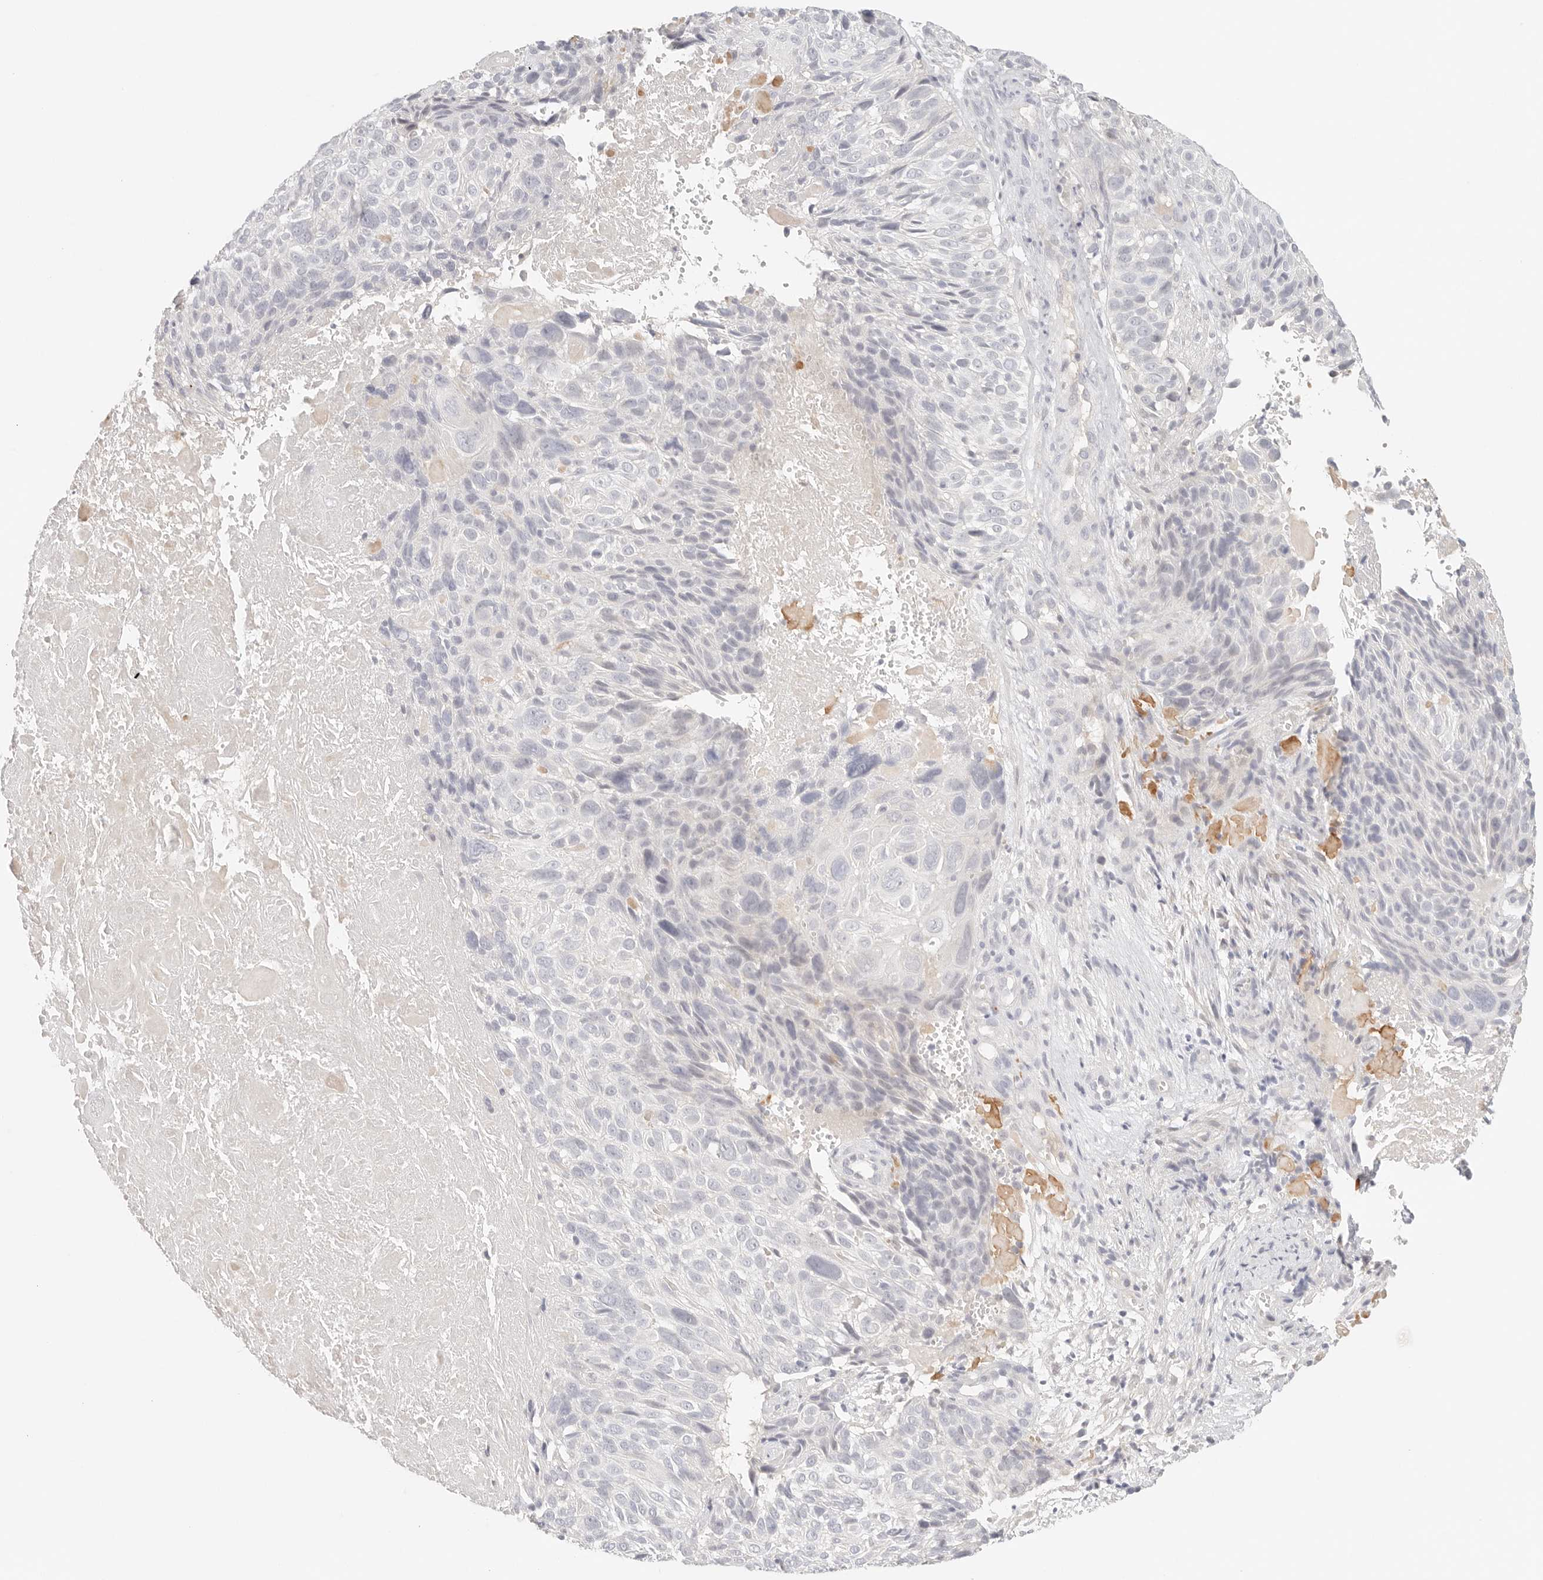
{"staining": {"intensity": "negative", "quantity": "none", "location": "none"}, "tissue": "cervical cancer", "cell_type": "Tumor cells", "image_type": "cancer", "snomed": [{"axis": "morphology", "description": "Squamous cell carcinoma, NOS"}, {"axis": "topography", "description": "Cervix"}], "caption": "Tumor cells are negative for protein expression in human squamous cell carcinoma (cervical). The staining is performed using DAB brown chromogen with nuclei counter-stained in using hematoxylin.", "gene": "SPHK1", "patient": {"sex": "female", "age": 74}}